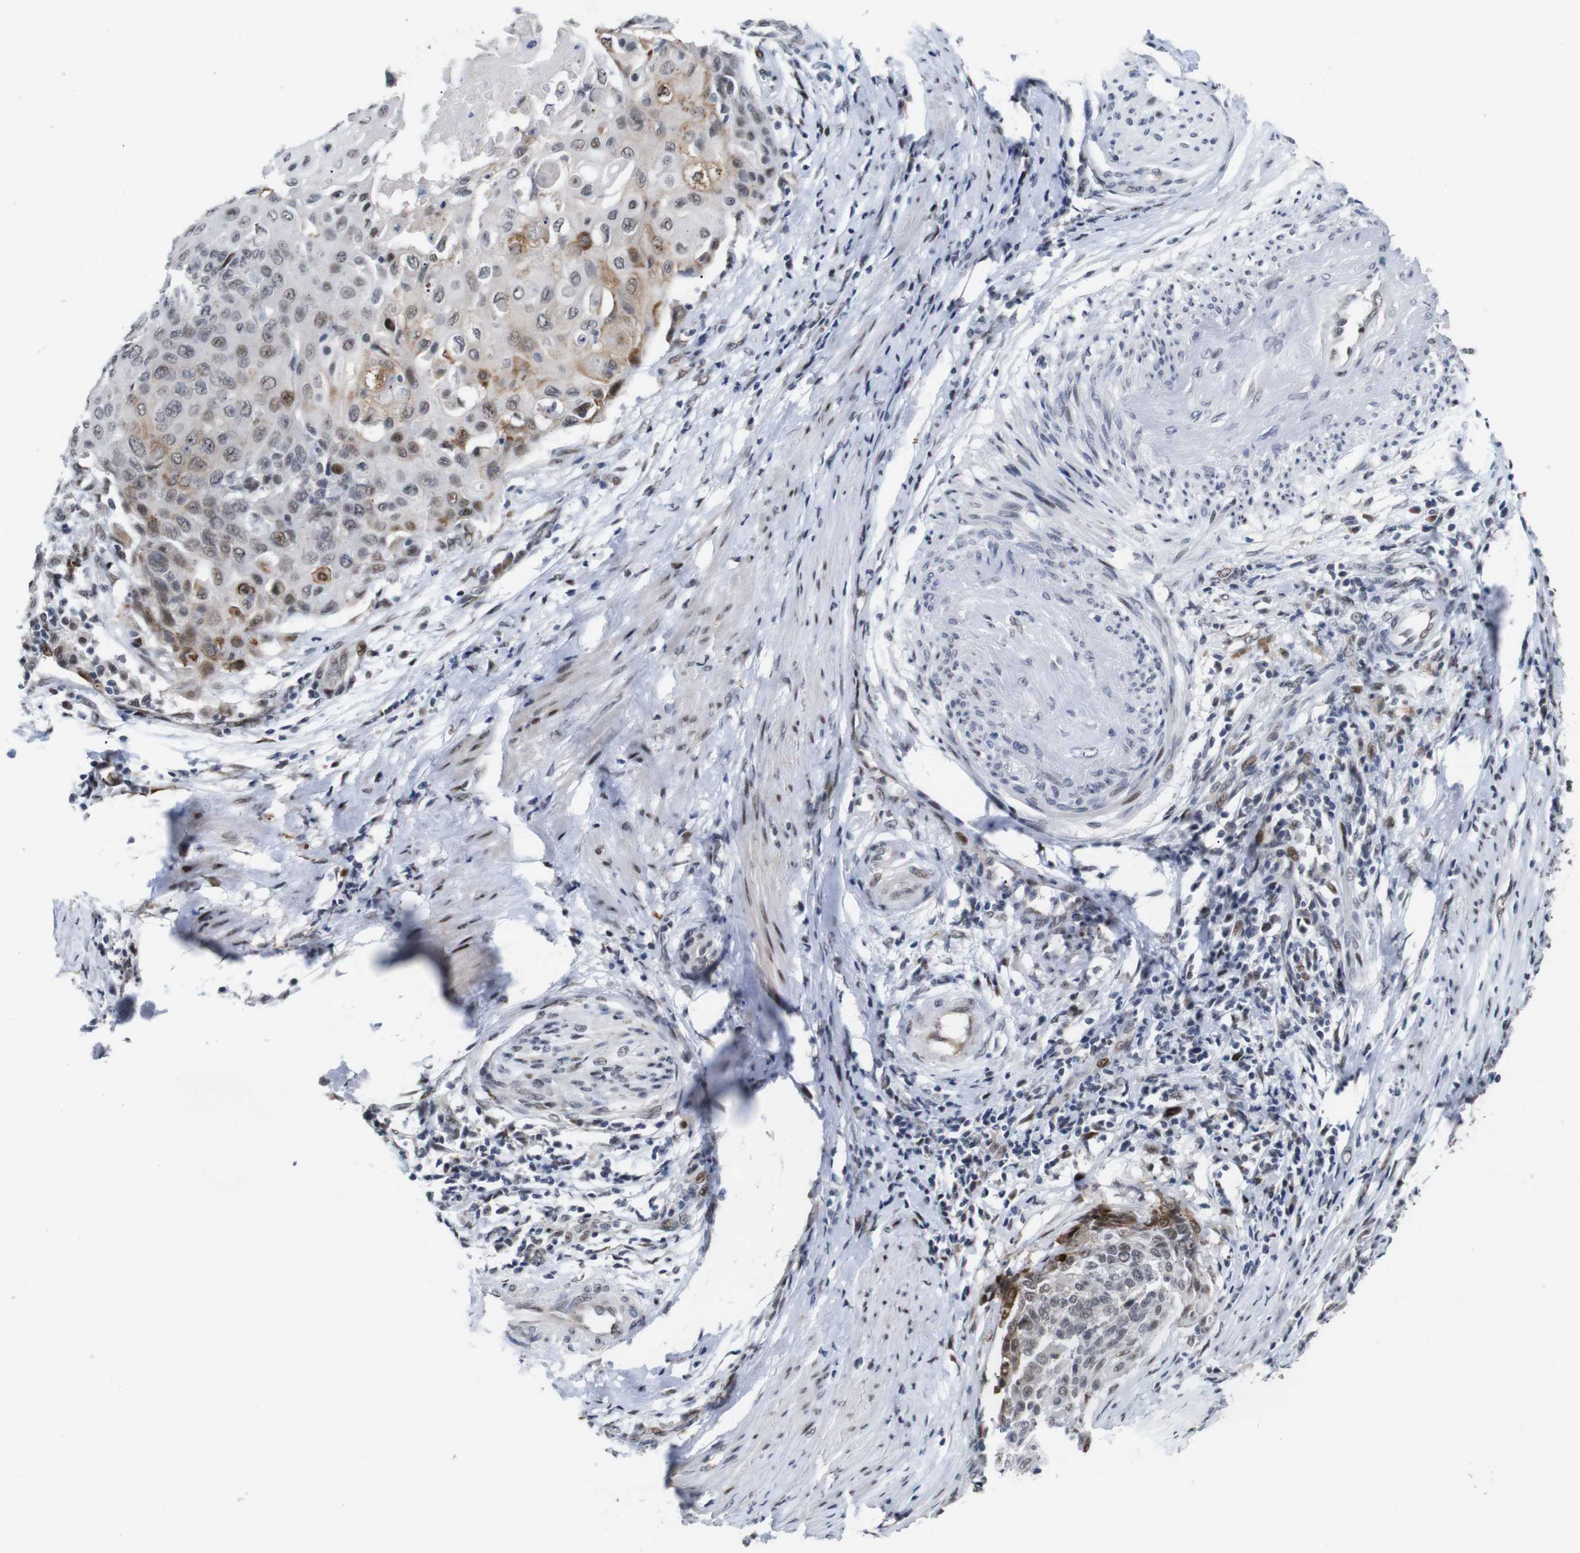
{"staining": {"intensity": "moderate", "quantity": "<25%", "location": "nuclear"}, "tissue": "cervical cancer", "cell_type": "Tumor cells", "image_type": "cancer", "snomed": [{"axis": "morphology", "description": "Squamous cell carcinoma, NOS"}, {"axis": "topography", "description": "Cervix"}], "caption": "Immunohistochemical staining of human squamous cell carcinoma (cervical) demonstrates moderate nuclear protein expression in approximately <25% of tumor cells.", "gene": "EIF4G1", "patient": {"sex": "female", "age": 39}}